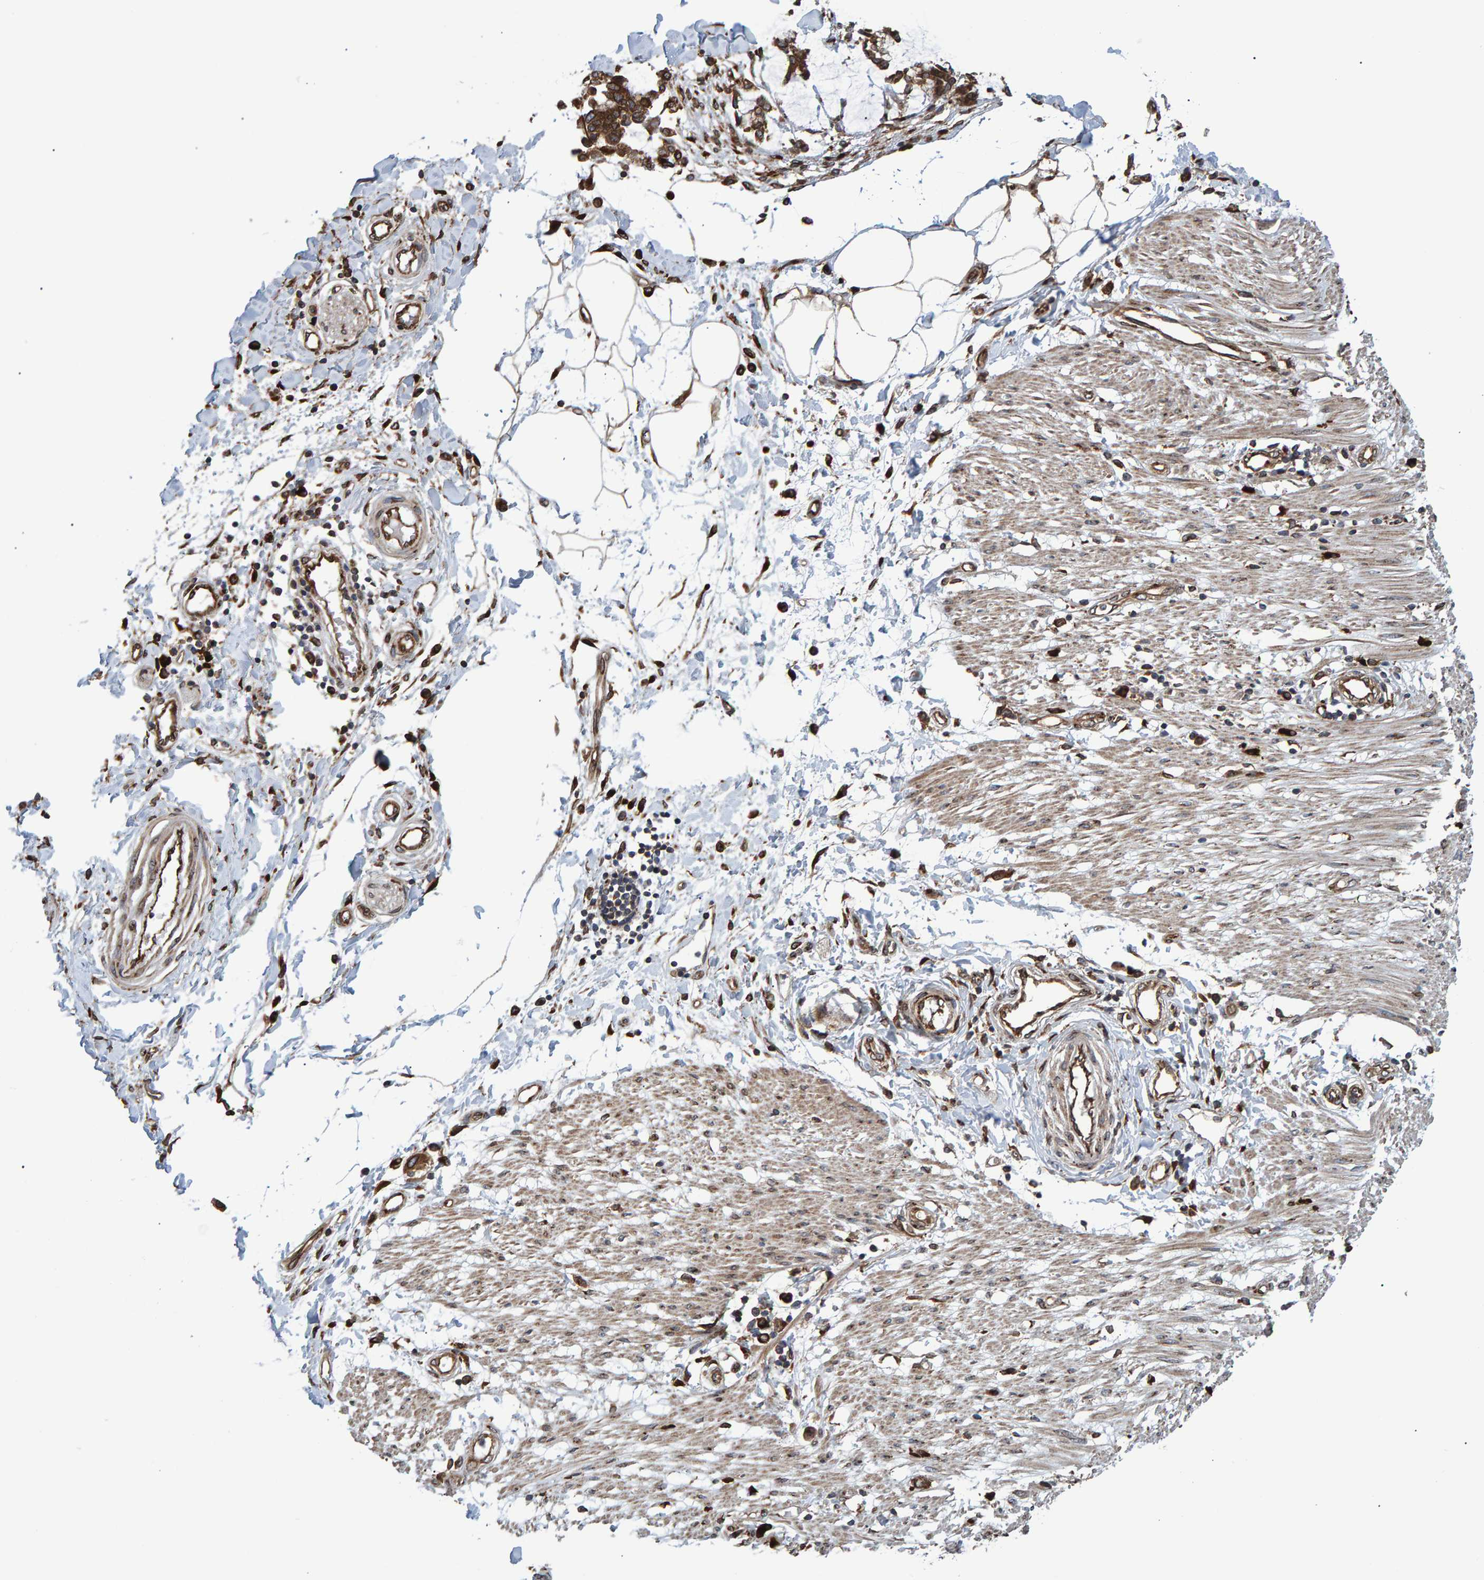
{"staining": {"intensity": "moderate", "quantity": ">75%", "location": "cytoplasmic/membranous"}, "tissue": "adipose tissue", "cell_type": "Adipocytes", "image_type": "normal", "snomed": [{"axis": "morphology", "description": "Normal tissue, NOS"}, {"axis": "morphology", "description": "Adenocarcinoma, NOS"}, {"axis": "topography", "description": "Colon"}, {"axis": "topography", "description": "Peripheral nerve tissue"}], "caption": "Immunohistochemical staining of unremarkable human adipose tissue exhibits >75% levels of moderate cytoplasmic/membranous protein expression in approximately >75% of adipocytes. (DAB (3,3'-diaminobenzidine) IHC with brightfield microscopy, high magnification).", "gene": "FAM117A", "patient": {"sex": "male", "age": 14}}